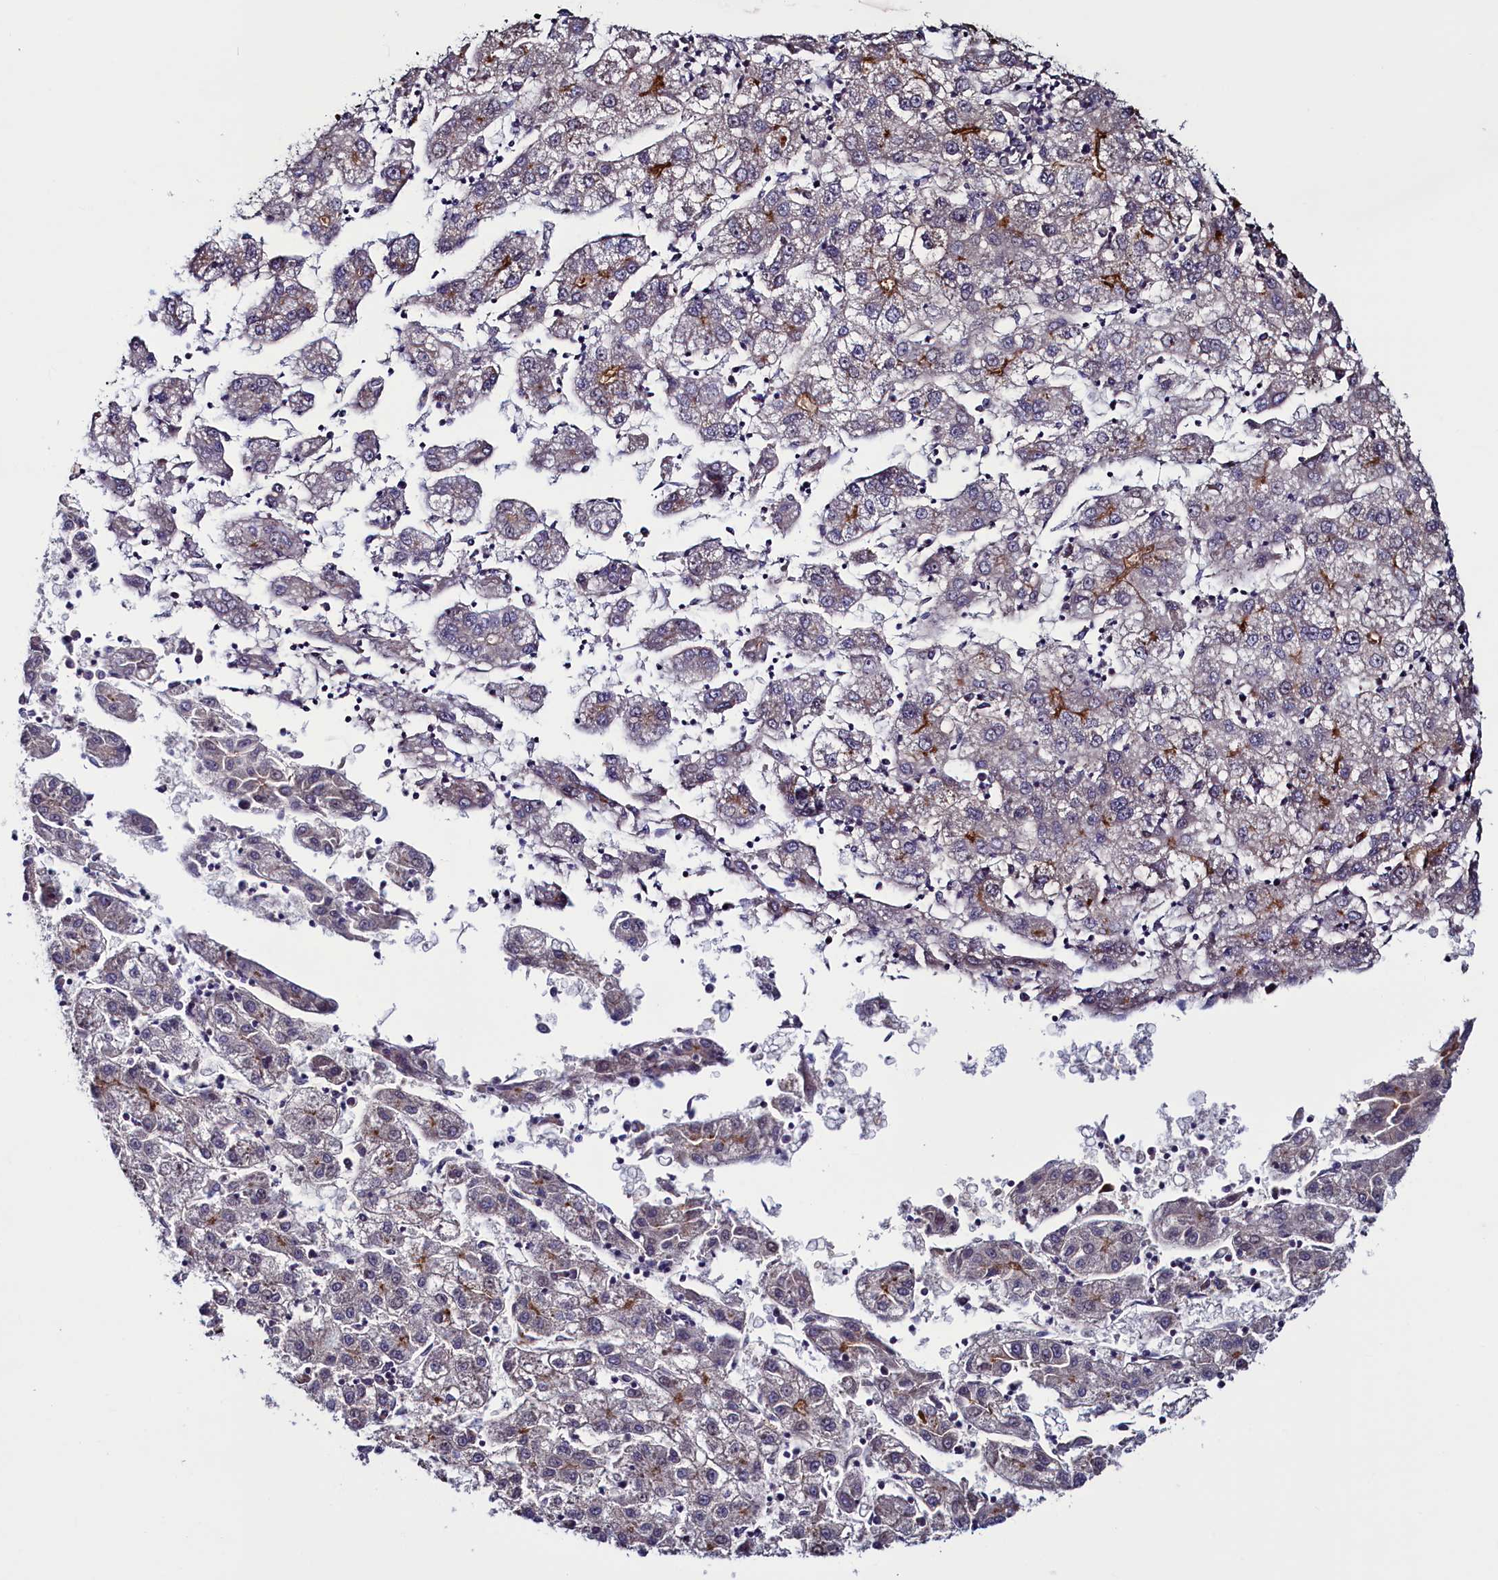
{"staining": {"intensity": "negative", "quantity": "none", "location": "none"}, "tissue": "liver cancer", "cell_type": "Tumor cells", "image_type": "cancer", "snomed": [{"axis": "morphology", "description": "Carcinoma, Hepatocellular, NOS"}, {"axis": "topography", "description": "Liver"}], "caption": "High magnification brightfield microscopy of hepatocellular carcinoma (liver) stained with DAB (3,3'-diaminobenzidine) (brown) and counterstained with hematoxylin (blue): tumor cells show no significant staining.", "gene": "RBFA", "patient": {"sex": "male", "age": 72}}